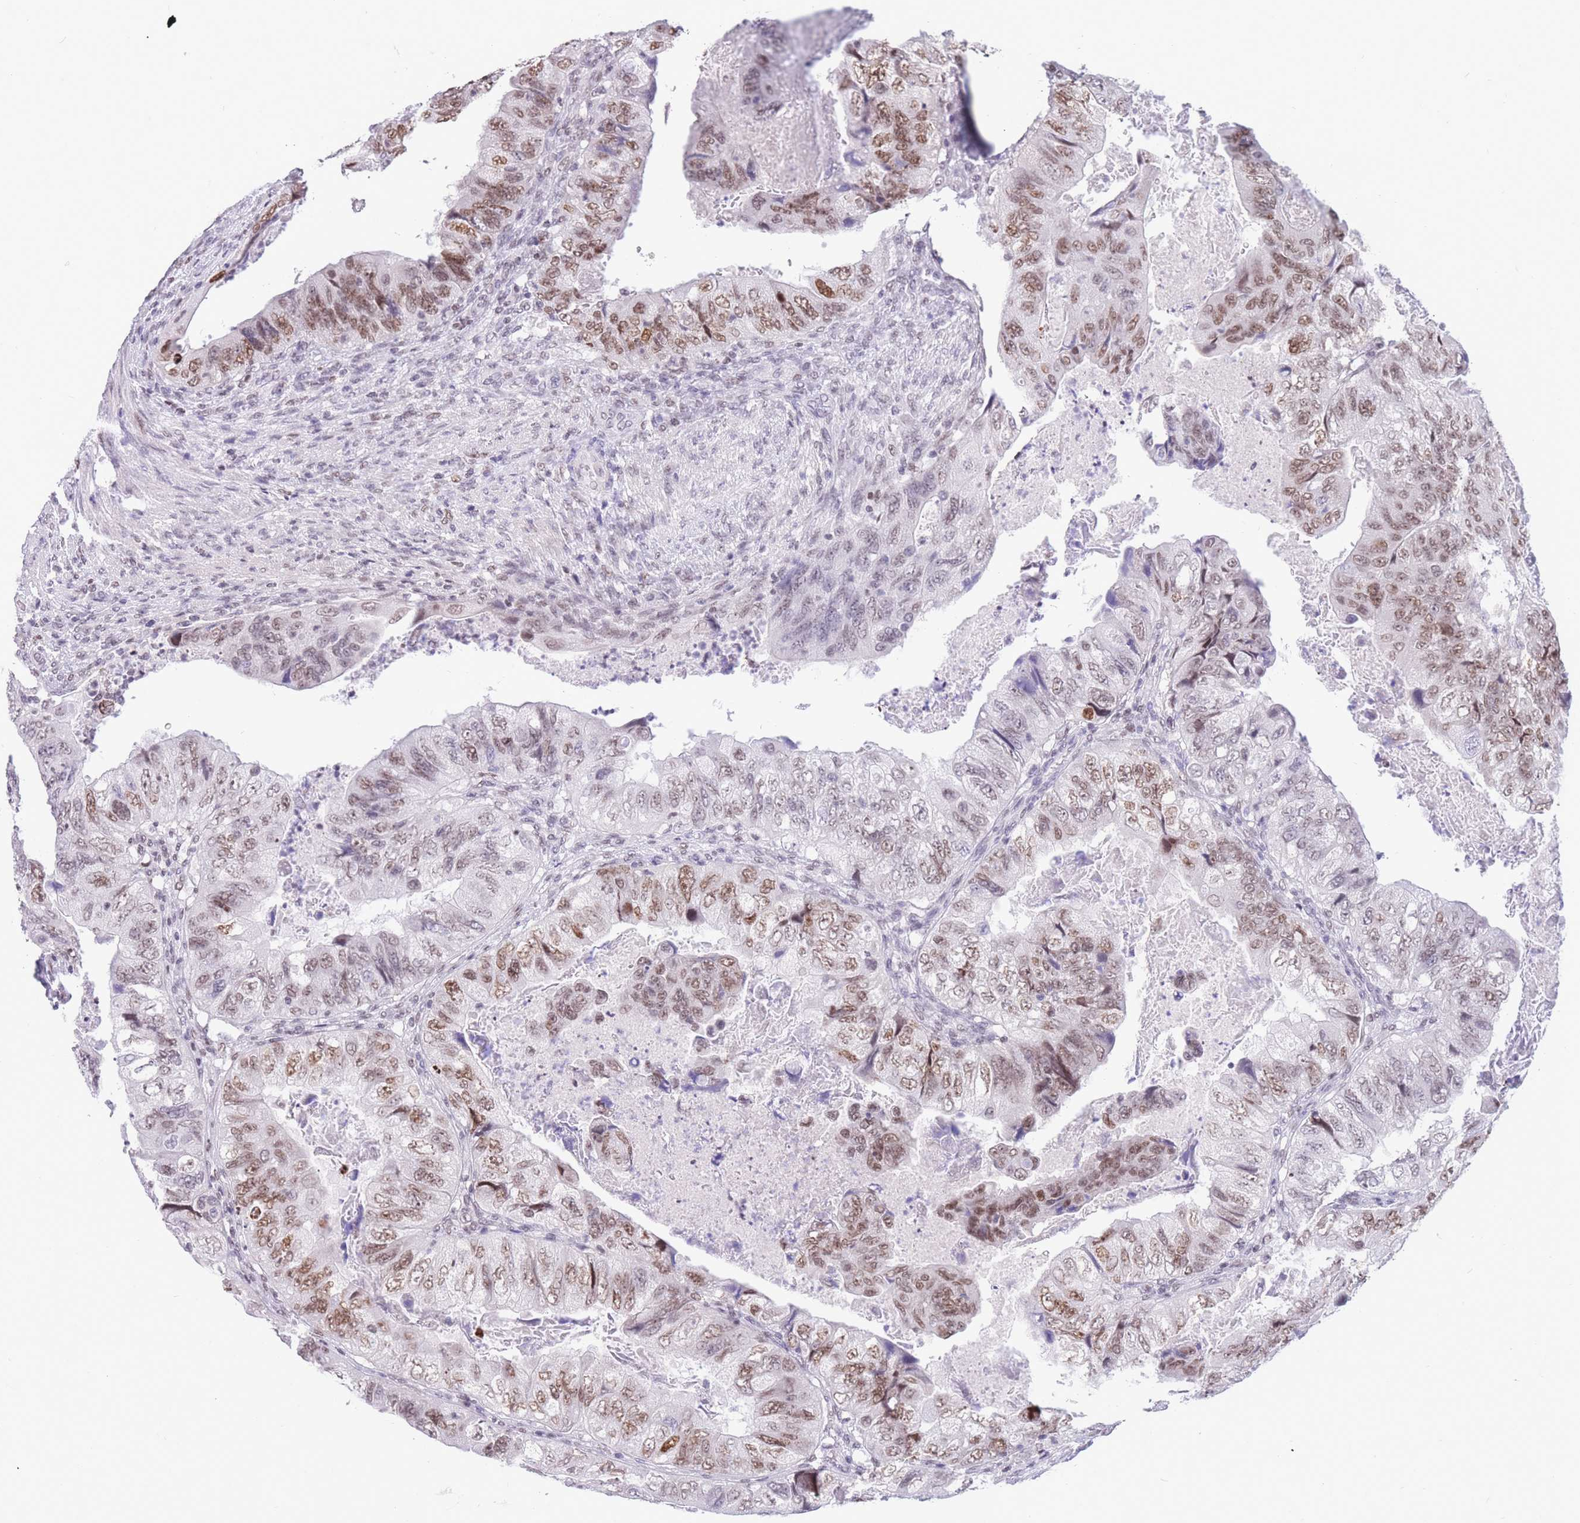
{"staining": {"intensity": "moderate", "quantity": "25%-75%", "location": "nuclear"}, "tissue": "colorectal cancer", "cell_type": "Tumor cells", "image_type": "cancer", "snomed": [{"axis": "morphology", "description": "Adenocarcinoma, NOS"}, {"axis": "topography", "description": "Rectum"}], "caption": "The immunohistochemical stain highlights moderate nuclear positivity in tumor cells of adenocarcinoma (colorectal) tissue. (Stains: DAB (3,3'-diaminobenzidine) in brown, nuclei in blue, Microscopy: brightfield microscopy at high magnification).", "gene": "HMGN1", "patient": {"sex": "male", "age": 63}}